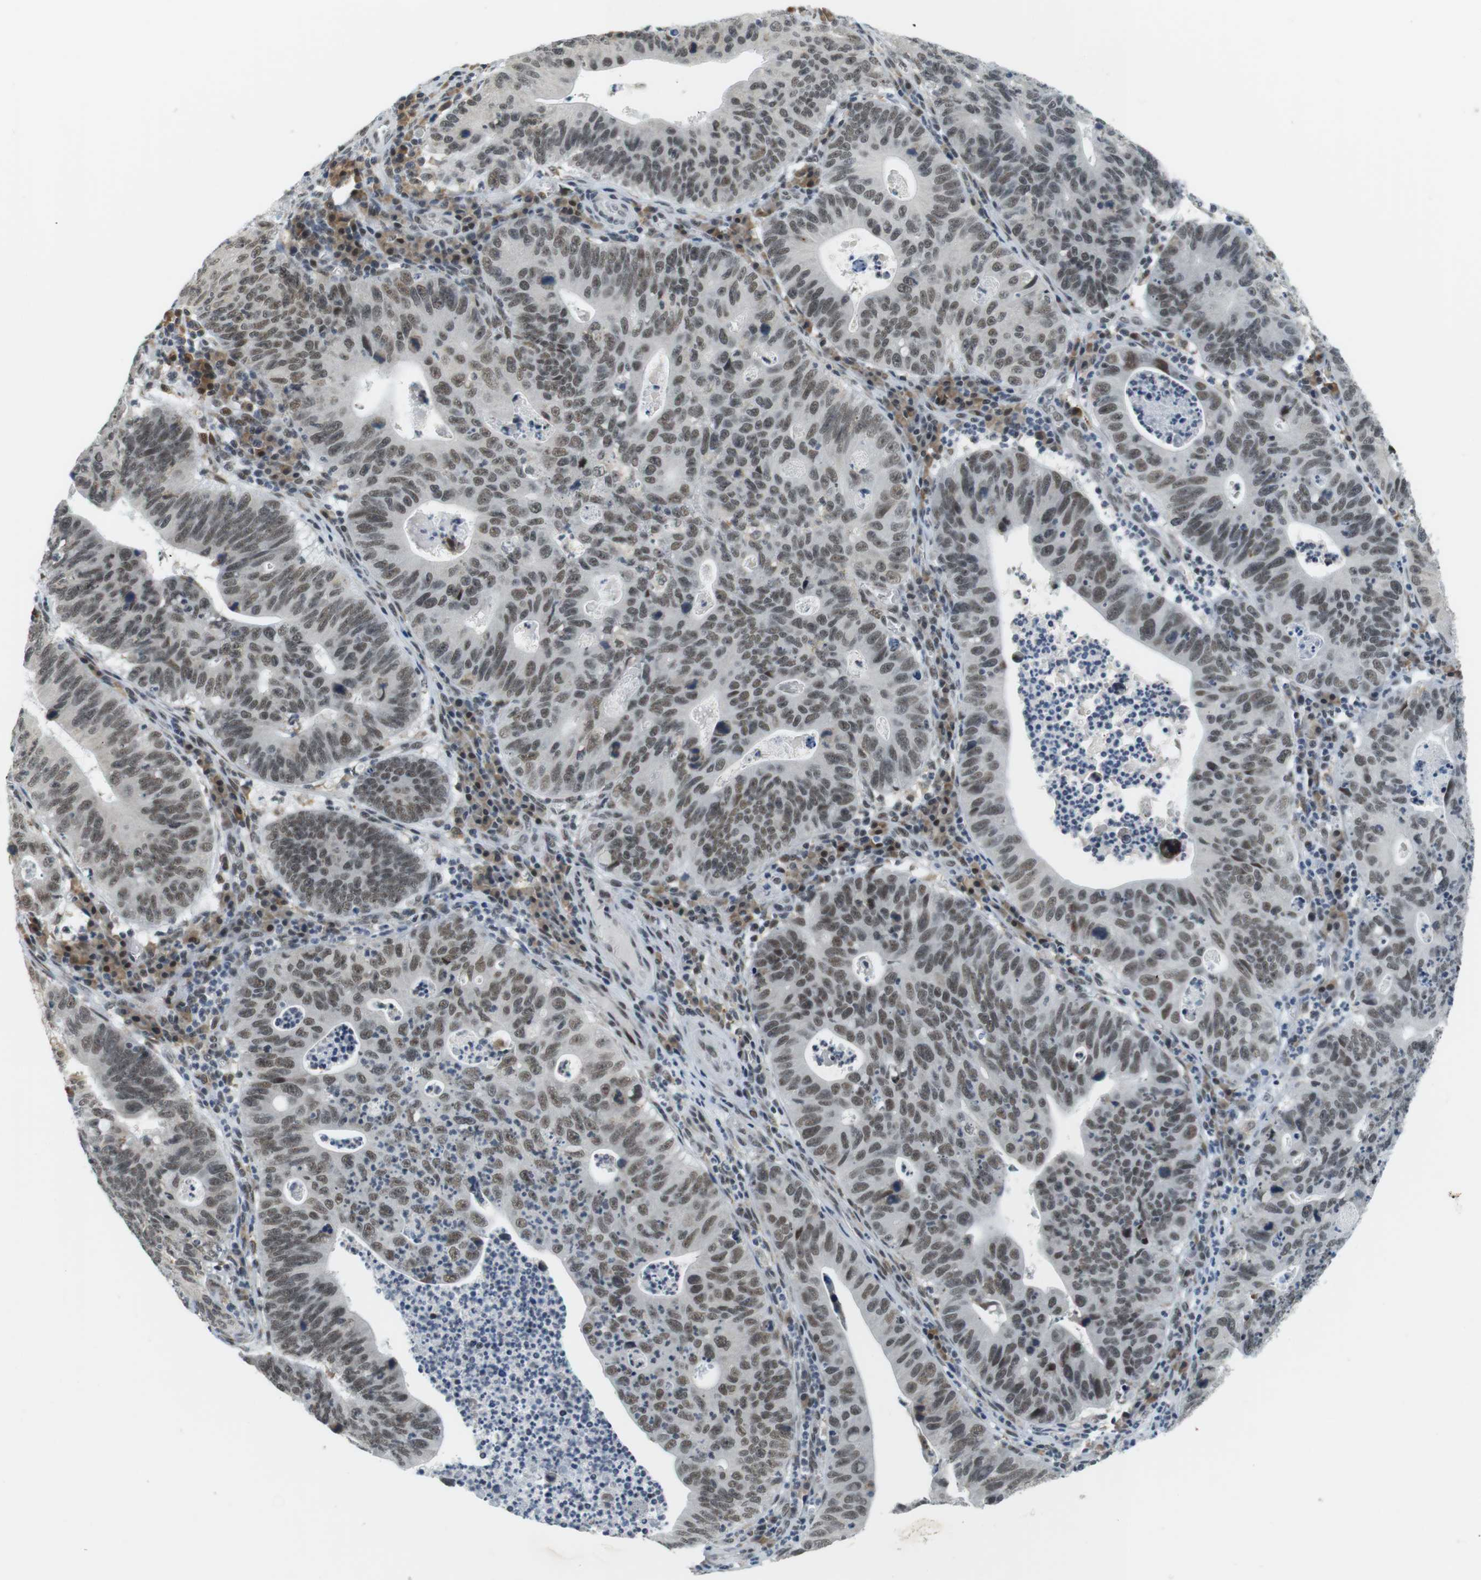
{"staining": {"intensity": "weak", "quantity": "<25%", "location": "nuclear"}, "tissue": "stomach cancer", "cell_type": "Tumor cells", "image_type": "cancer", "snomed": [{"axis": "morphology", "description": "Adenocarcinoma, NOS"}, {"axis": "topography", "description": "Stomach"}], "caption": "The photomicrograph demonstrates no significant expression in tumor cells of stomach adenocarcinoma.", "gene": "RNF38", "patient": {"sex": "male", "age": 59}}